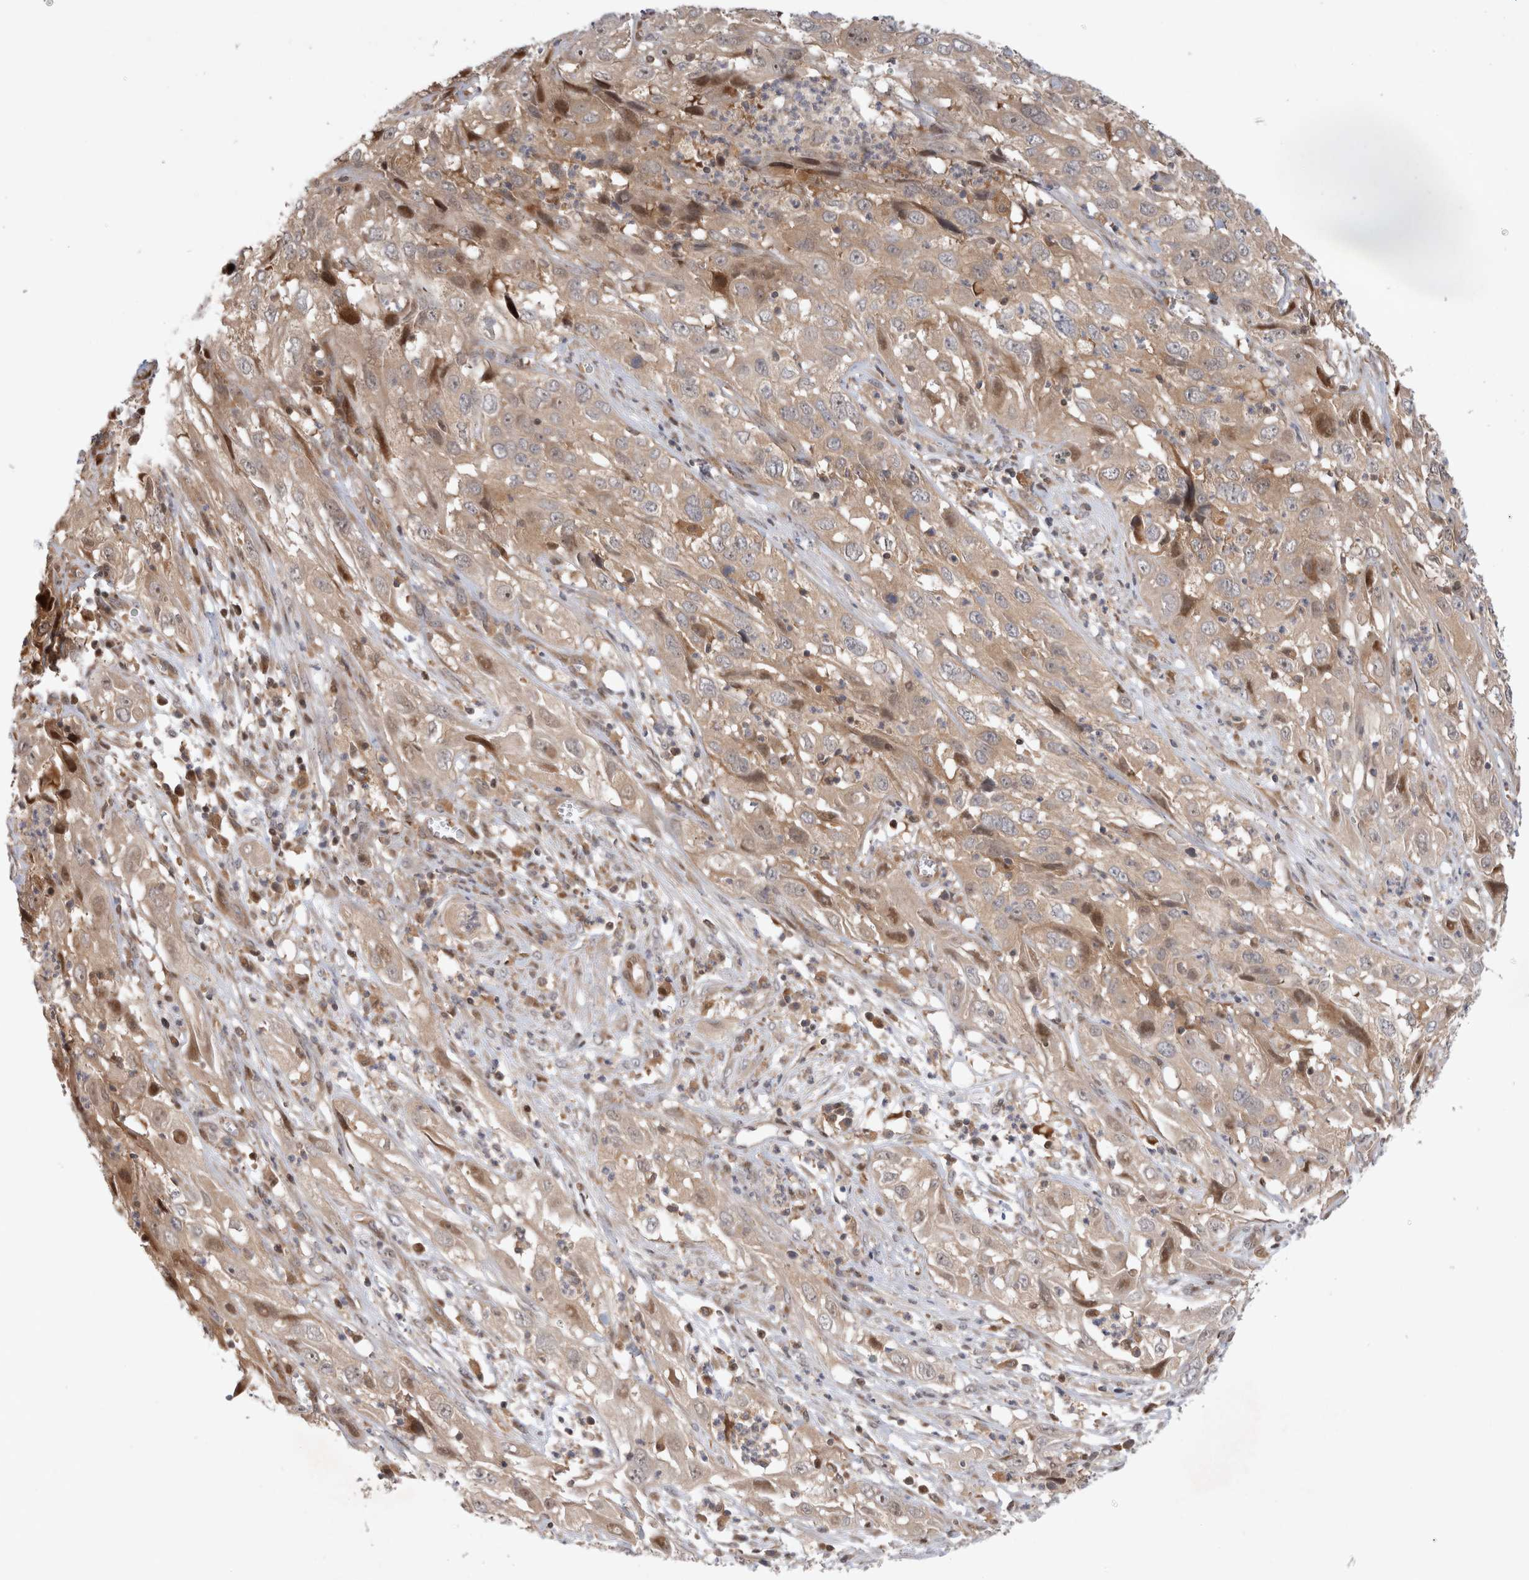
{"staining": {"intensity": "weak", "quantity": ">75%", "location": "cytoplasmic/membranous"}, "tissue": "cervical cancer", "cell_type": "Tumor cells", "image_type": "cancer", "snomed": [{"axis": "morphology", "description": "Squamous cell carcinoma, NOS"}, {"axis": "topography", "description": "Cervix"}], "caption": "Cervical cancer was stained to show a protein in brown. There is low levels of weak cytoplasmic/membranous positivity in approximately >75% of tumor cells.", "gene": "HTT", "patient": {"sex": "female", "age": 32}}